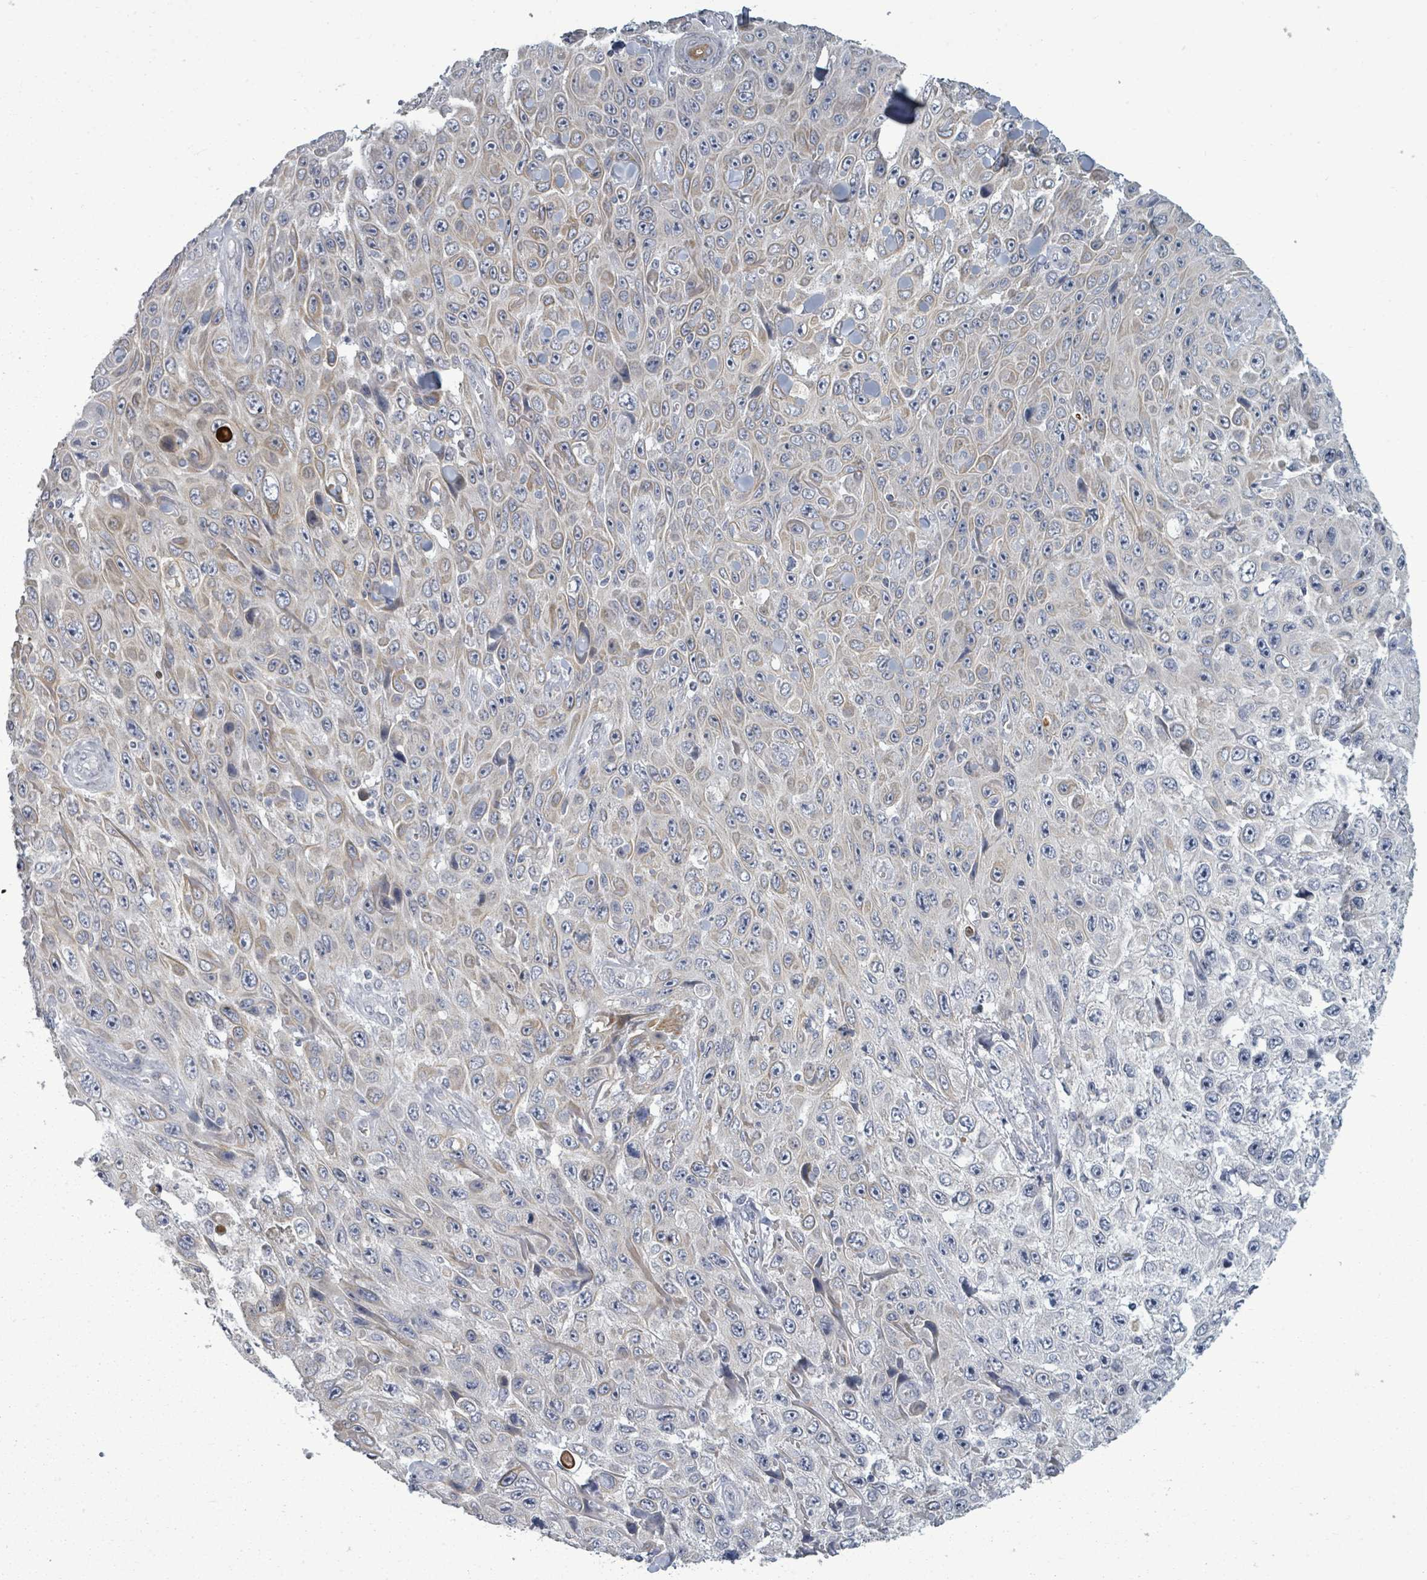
{"staining": {"intensity": "weak", "quantity": "<25%", "location": "cytoplasmic/membranous"}, "tissue": "skin cancer", "cell_type": "Tumor cells", "image_type": "cancer", "snomed": [{"axis": "morphology", "description": "Squamous cell carcinoma, NOS"}, {"axis": "topography", "description": "Skin"}], "caption": "Human skin squamous cell carcinoma stained for a protein using IHC reveals no staining in tumor cells.", "gene": "PTPN20", "patient": {"sex": "male", "age": 82}}